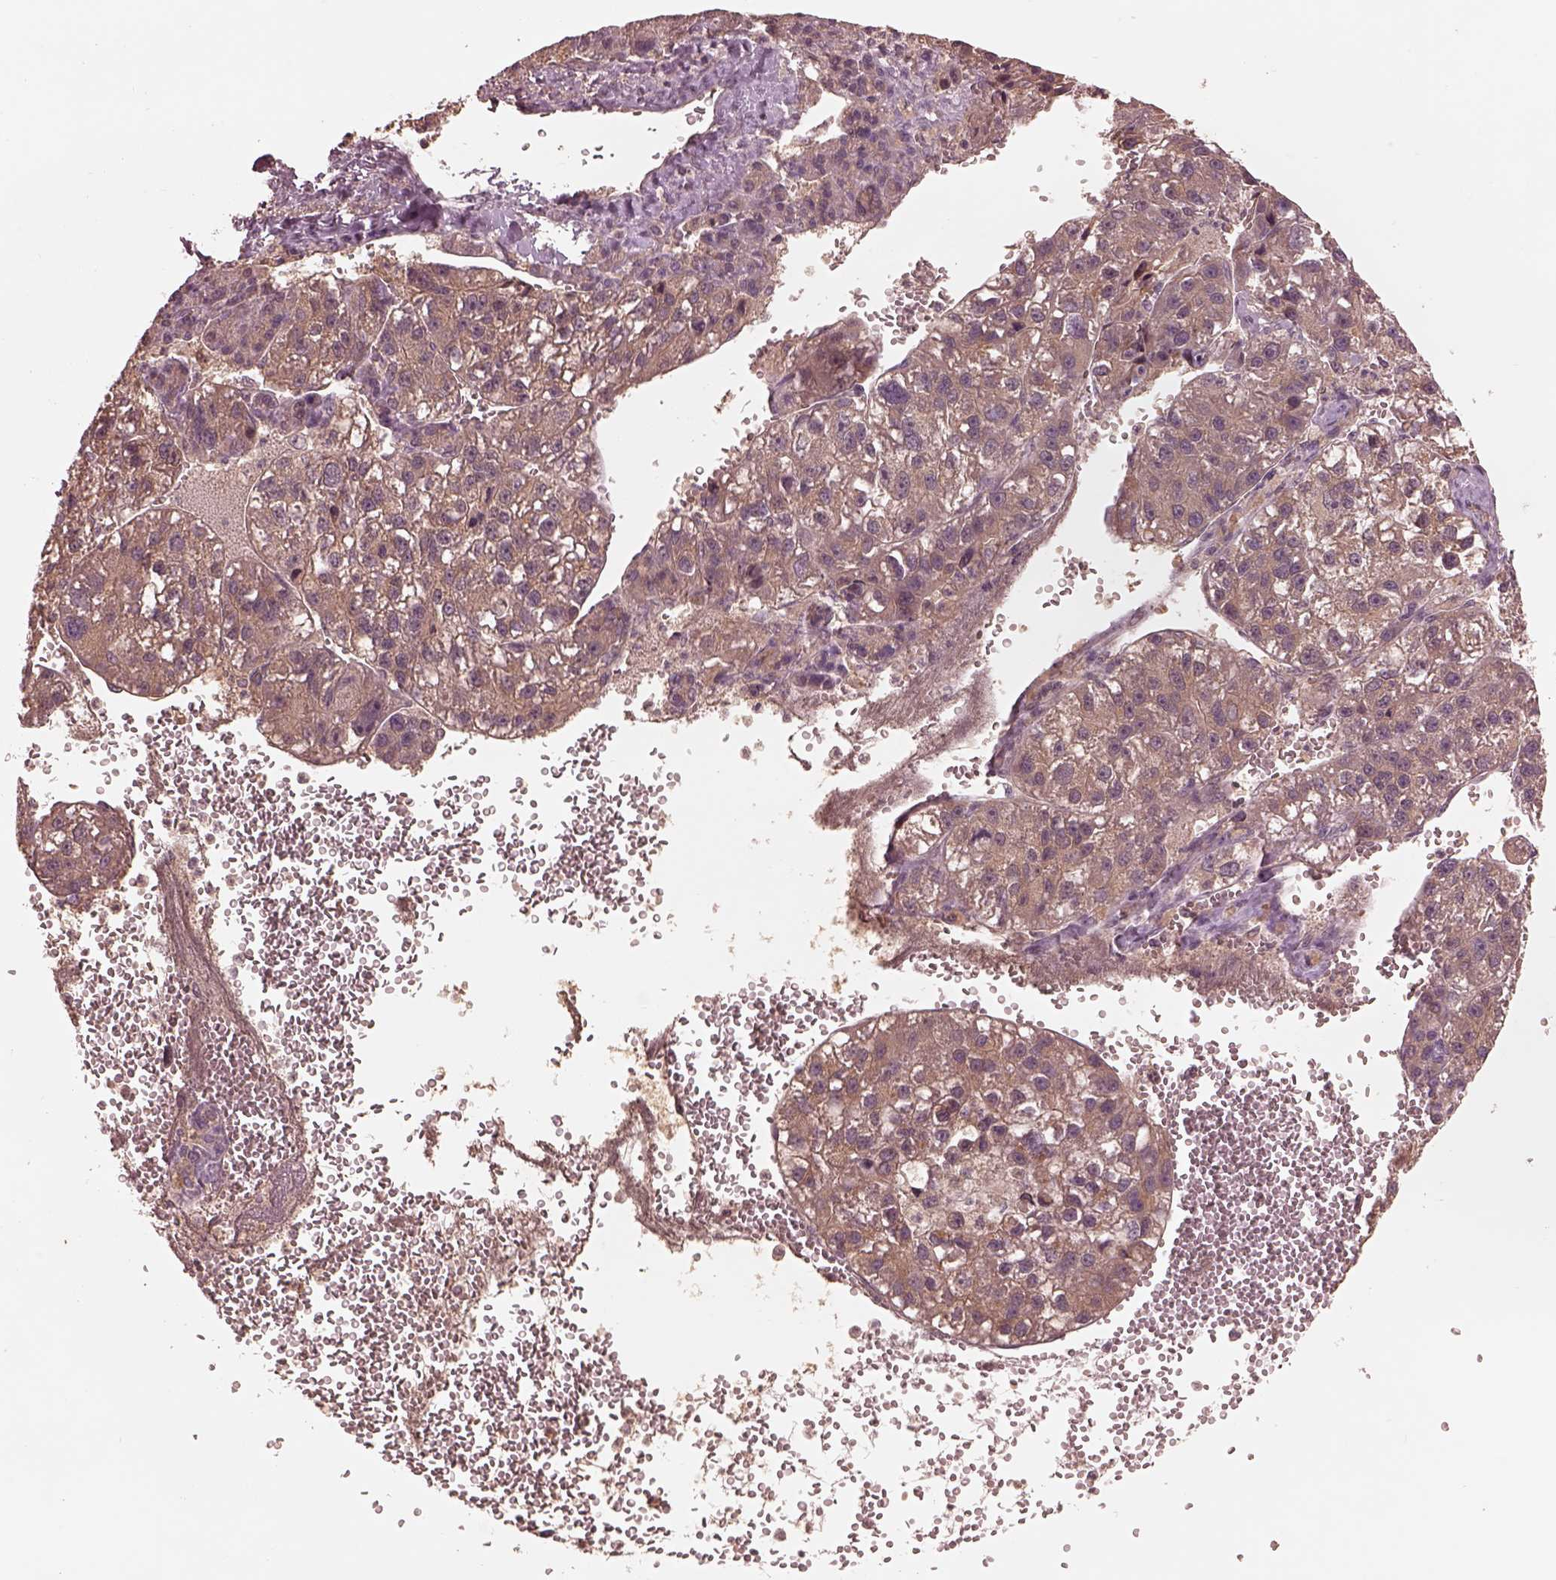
{"staining": {"intensity": "weak", "quantity": ">75%", "location": "cytoplasmic/membranous"}, "tissue": "liver cancer", "cell_type": "Tumor cells", "image_type": "cancer", "snomed": [{"axis": "morphology", "description": "Carcinoma, Hepatocellular, NOS"}, {"axis": "topography", "description": "Liver"}], "caption": "Brown immunohistochemical staining in human liver cancer (hepatocellular carcinoma) displays weak cytoplasmic/membranous staining in about >75% of tumor cells.", "gene": "TF", "patient": {"sex": "female", "age": 70}}